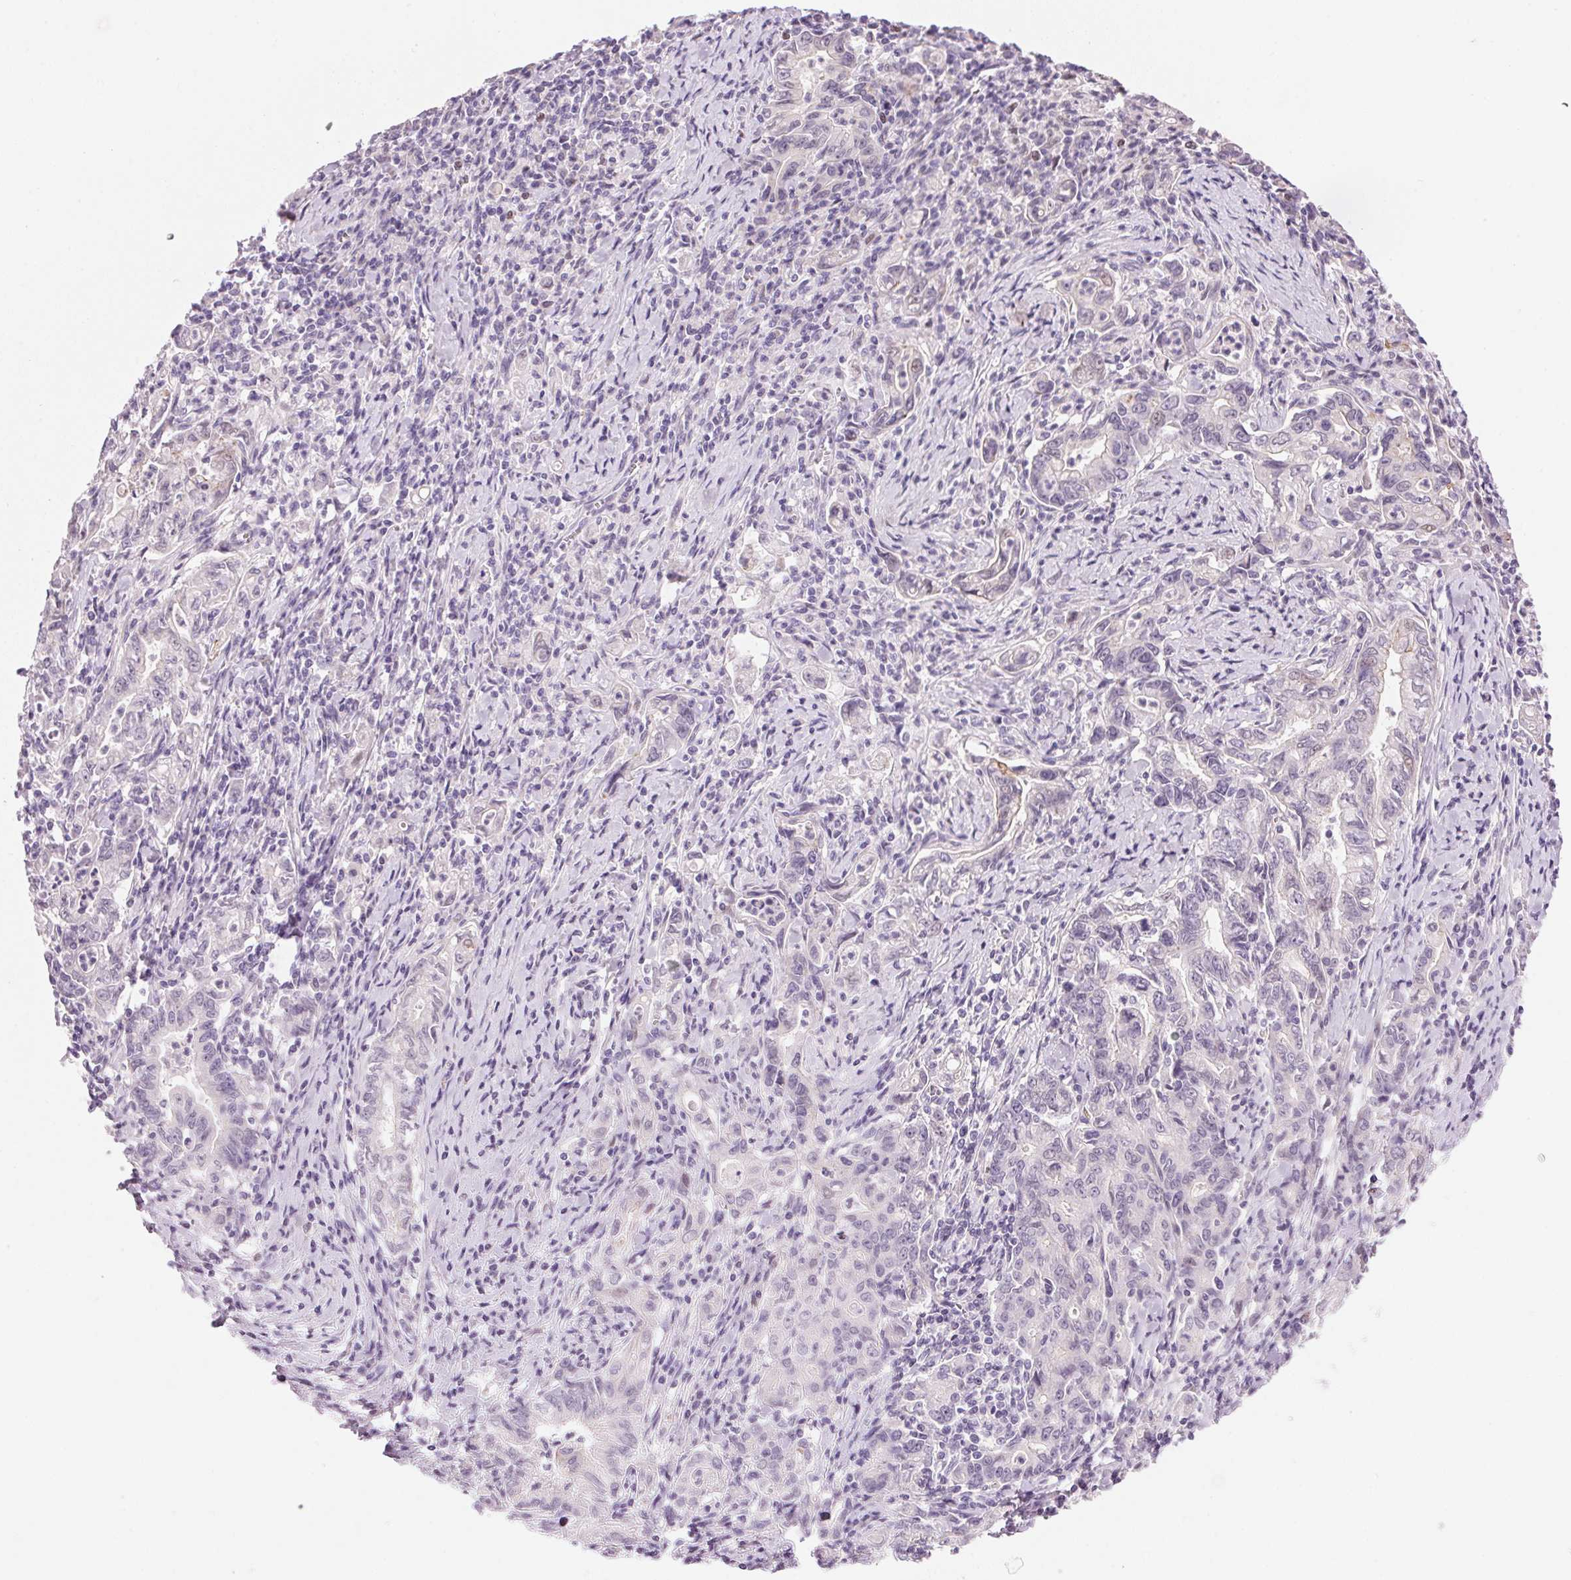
{"staining": {"intensity": "negative", "quantity": "none", "location": "none"}, "tissue": "stomach cancer", "cell_type": "Tumor cells", "image_type": "cancer", "snomed": [{"axis": "morphology", "description": "Adenocarcinoma, NOS"}, {"axis": "topography", "description": "Stomach, upper"}], "caption": "This is a photomicrograph of immunohistochemistry (IHC) staining of stomach cancer, which shows no positivity in tumor cells.", "gene": "TEKT1", "patient": {"sex": "female", "age": 79}}